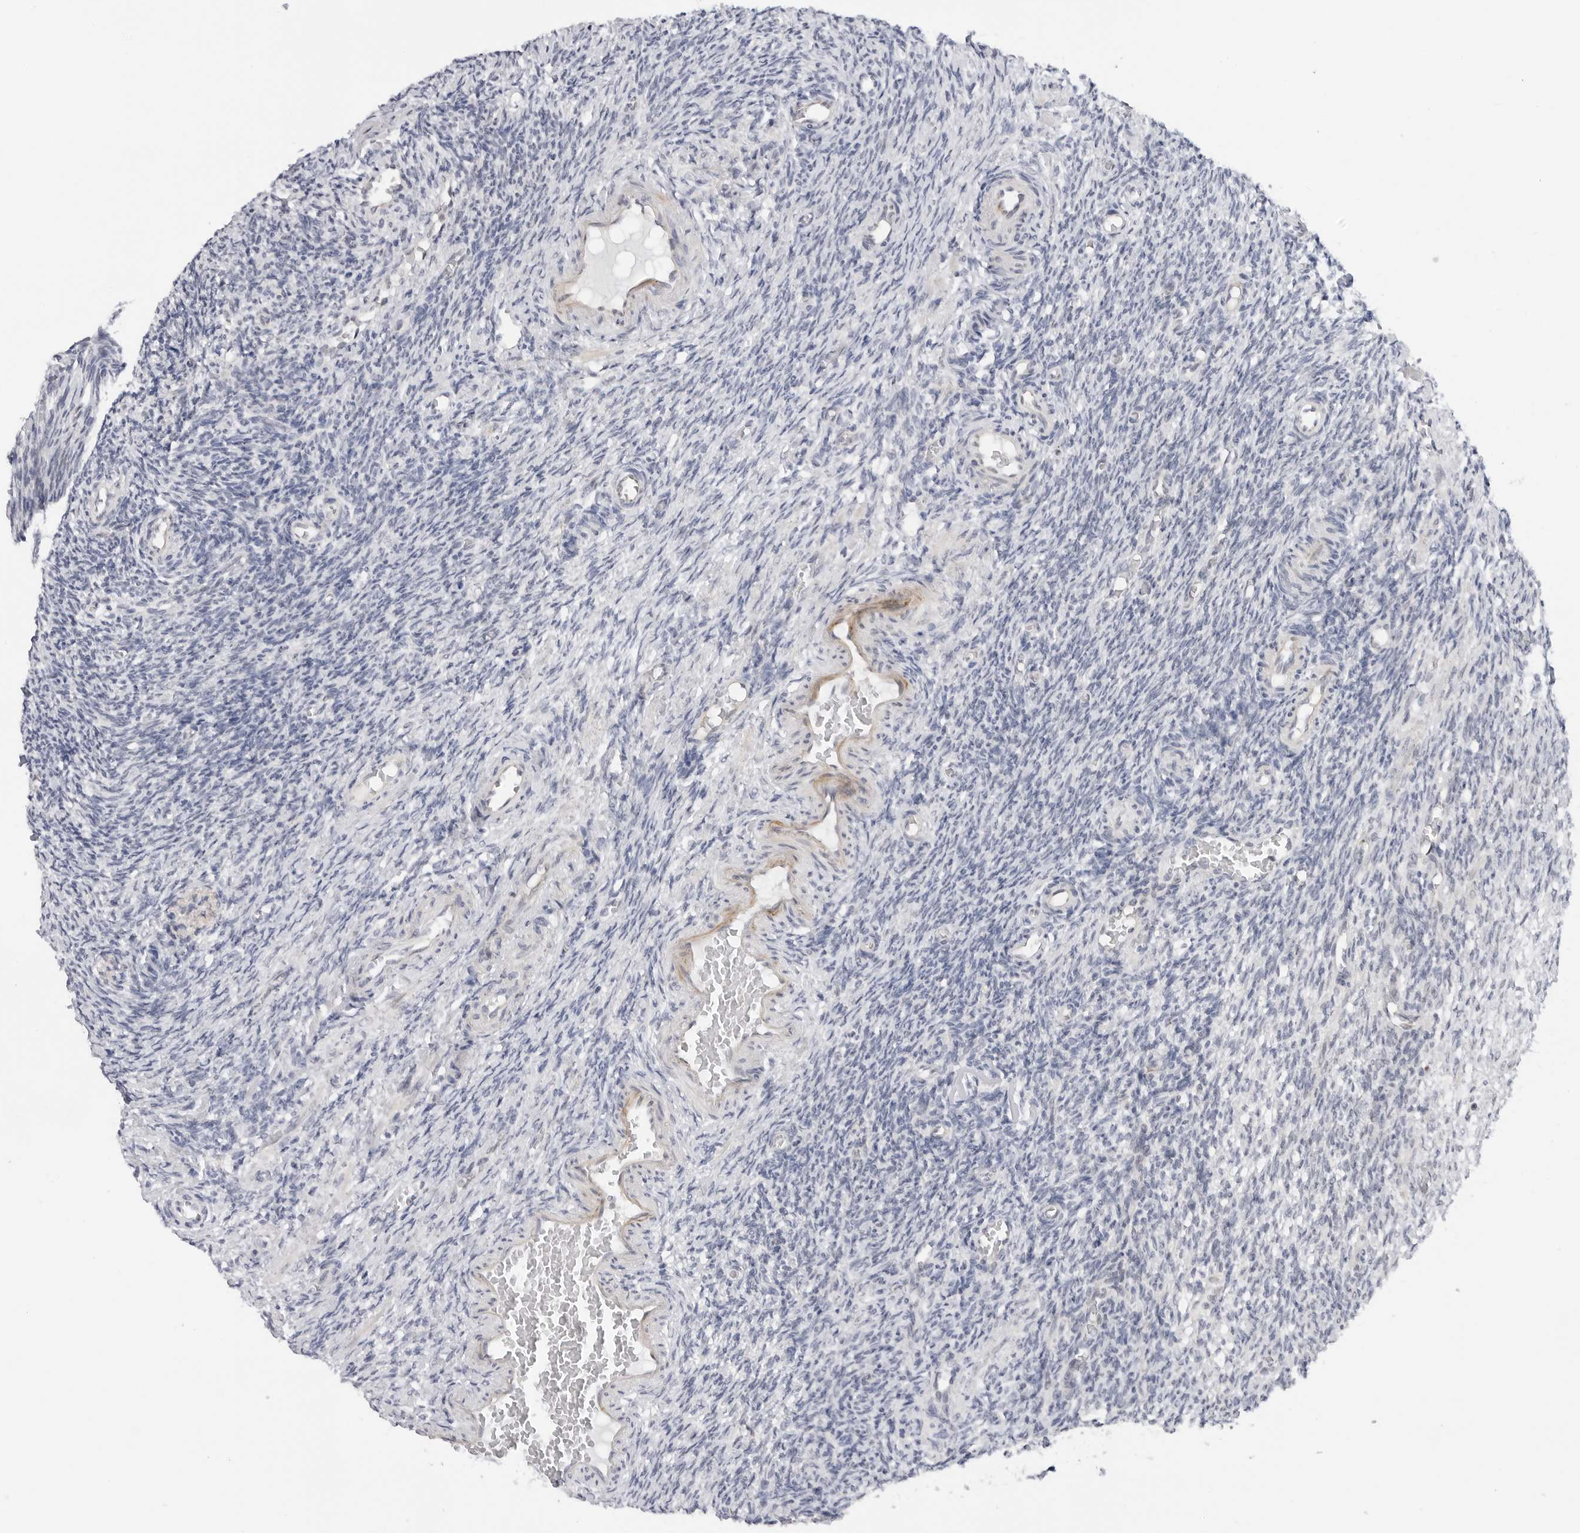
{"staining": {"intensity": "negative", "quantity": "none", "location": "none"}, "tissue": "ovary", "cell_type": "Follicle cells", "image_type": "normal", "snomed": [{"axis": "morphology", "description": "Normal tissue, NOS"}, {"axis": "topography", "description": "Ovary"}], "caption": "Normal ovary was stained to show a protein in brown. There is no significant expression in follicle cells.", "gene": "MAP2K5", "patient": {"sex": "female", "age": 27}}